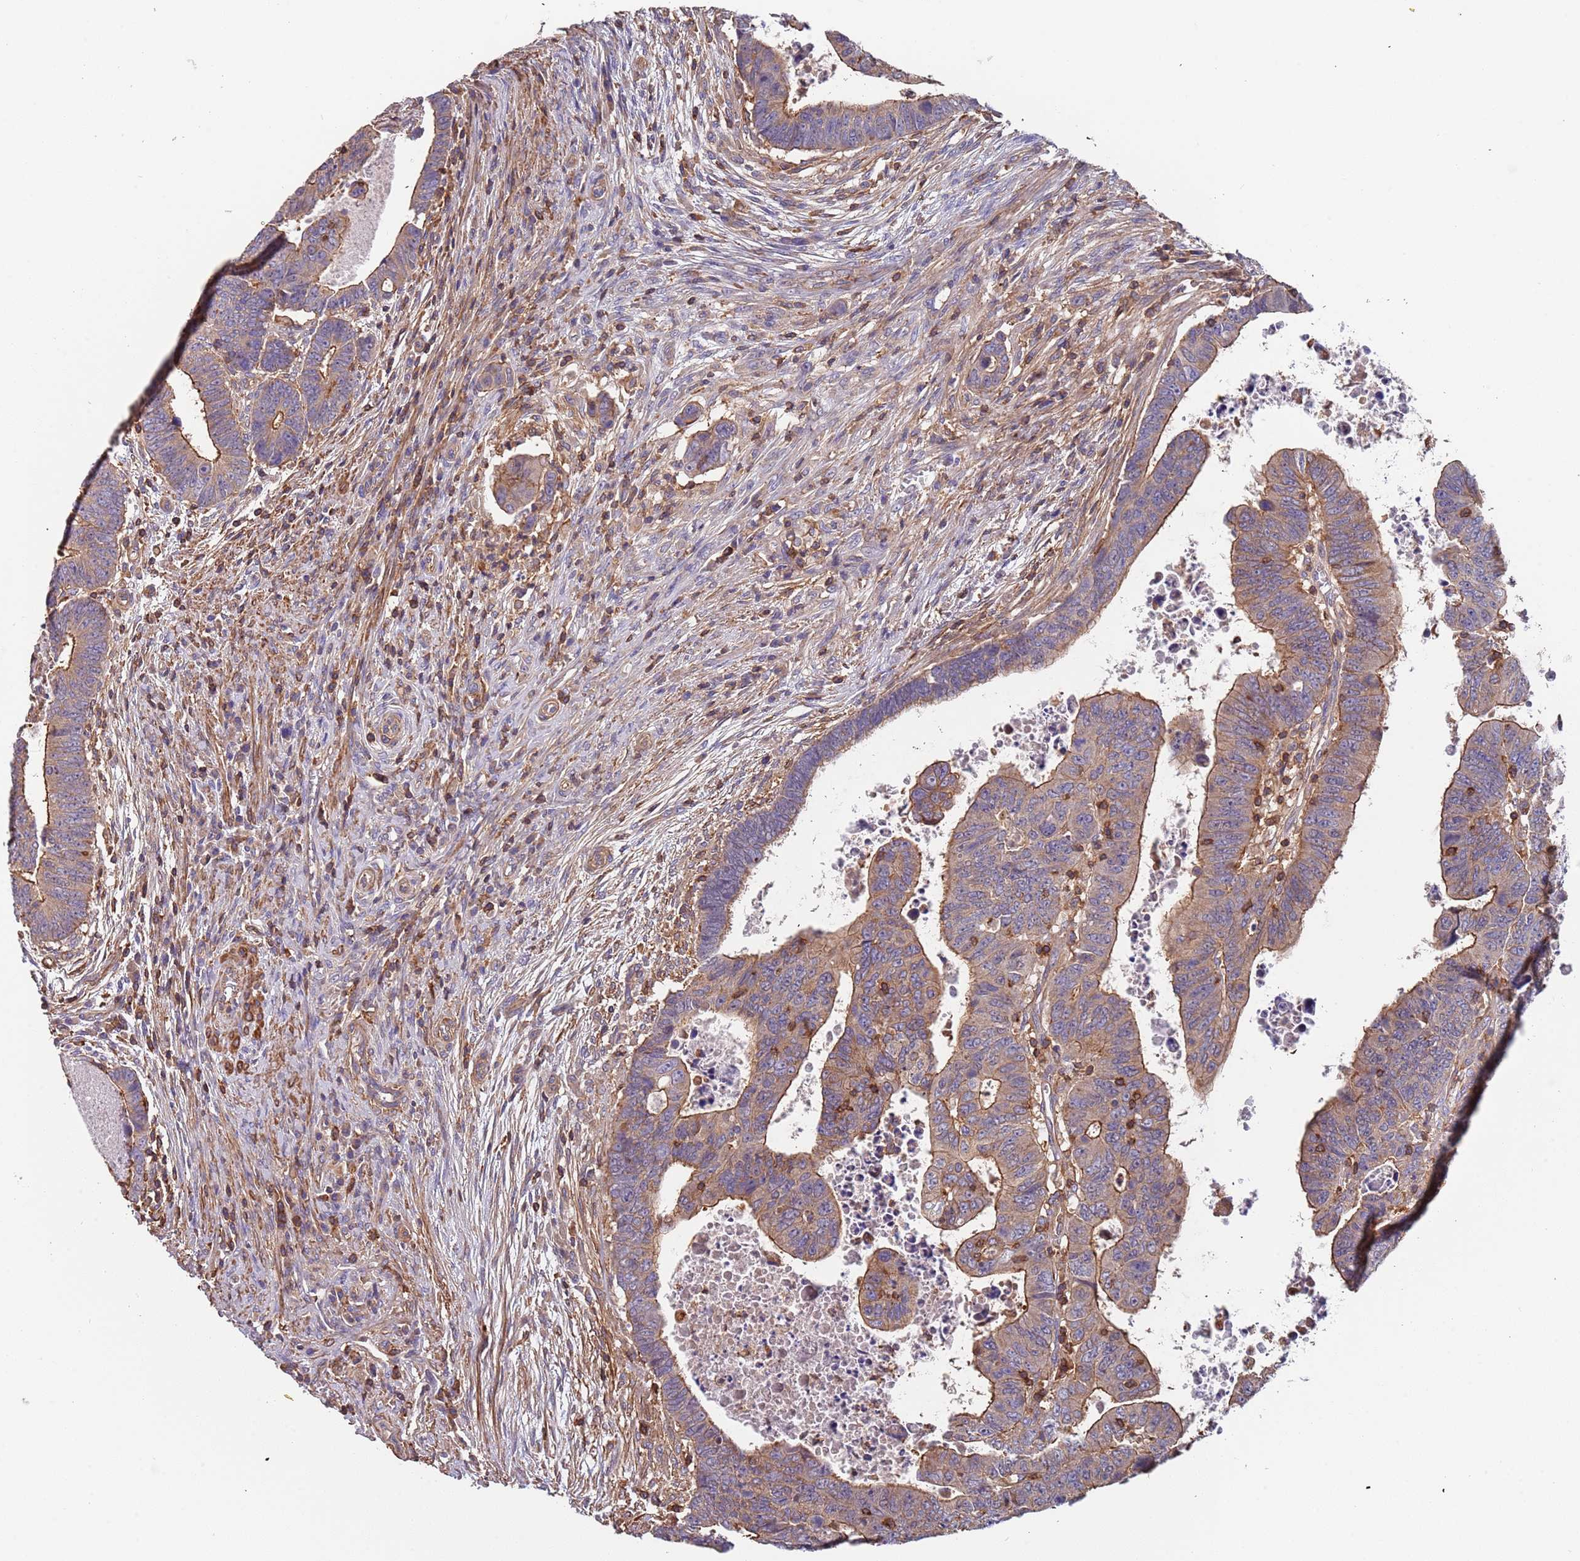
{"staining": {"intensity": "weak", "quantity": ">75%", "location": "cytoplasmic/membranous"}, "tissue": "colorectal cancer", "cell_type": "Tumor cells", "image_type": "cancer", "snomed": [{"axis": "morphology", "description": "Normal tissue, NOS"}, {"axis": "morphology", "description": "Adenocarcinoma, NOS"}, {"axis": "topography", "description": "Rectum"}], "caption": "Protein expression analysis of colorectal cancer (adenocarcinoma) reveals weak cytoplasmic/membranous expression in approximately >75% of tumor cells.", "gene": "SYT4", "patient": {"sex": "female", "age": 65}}